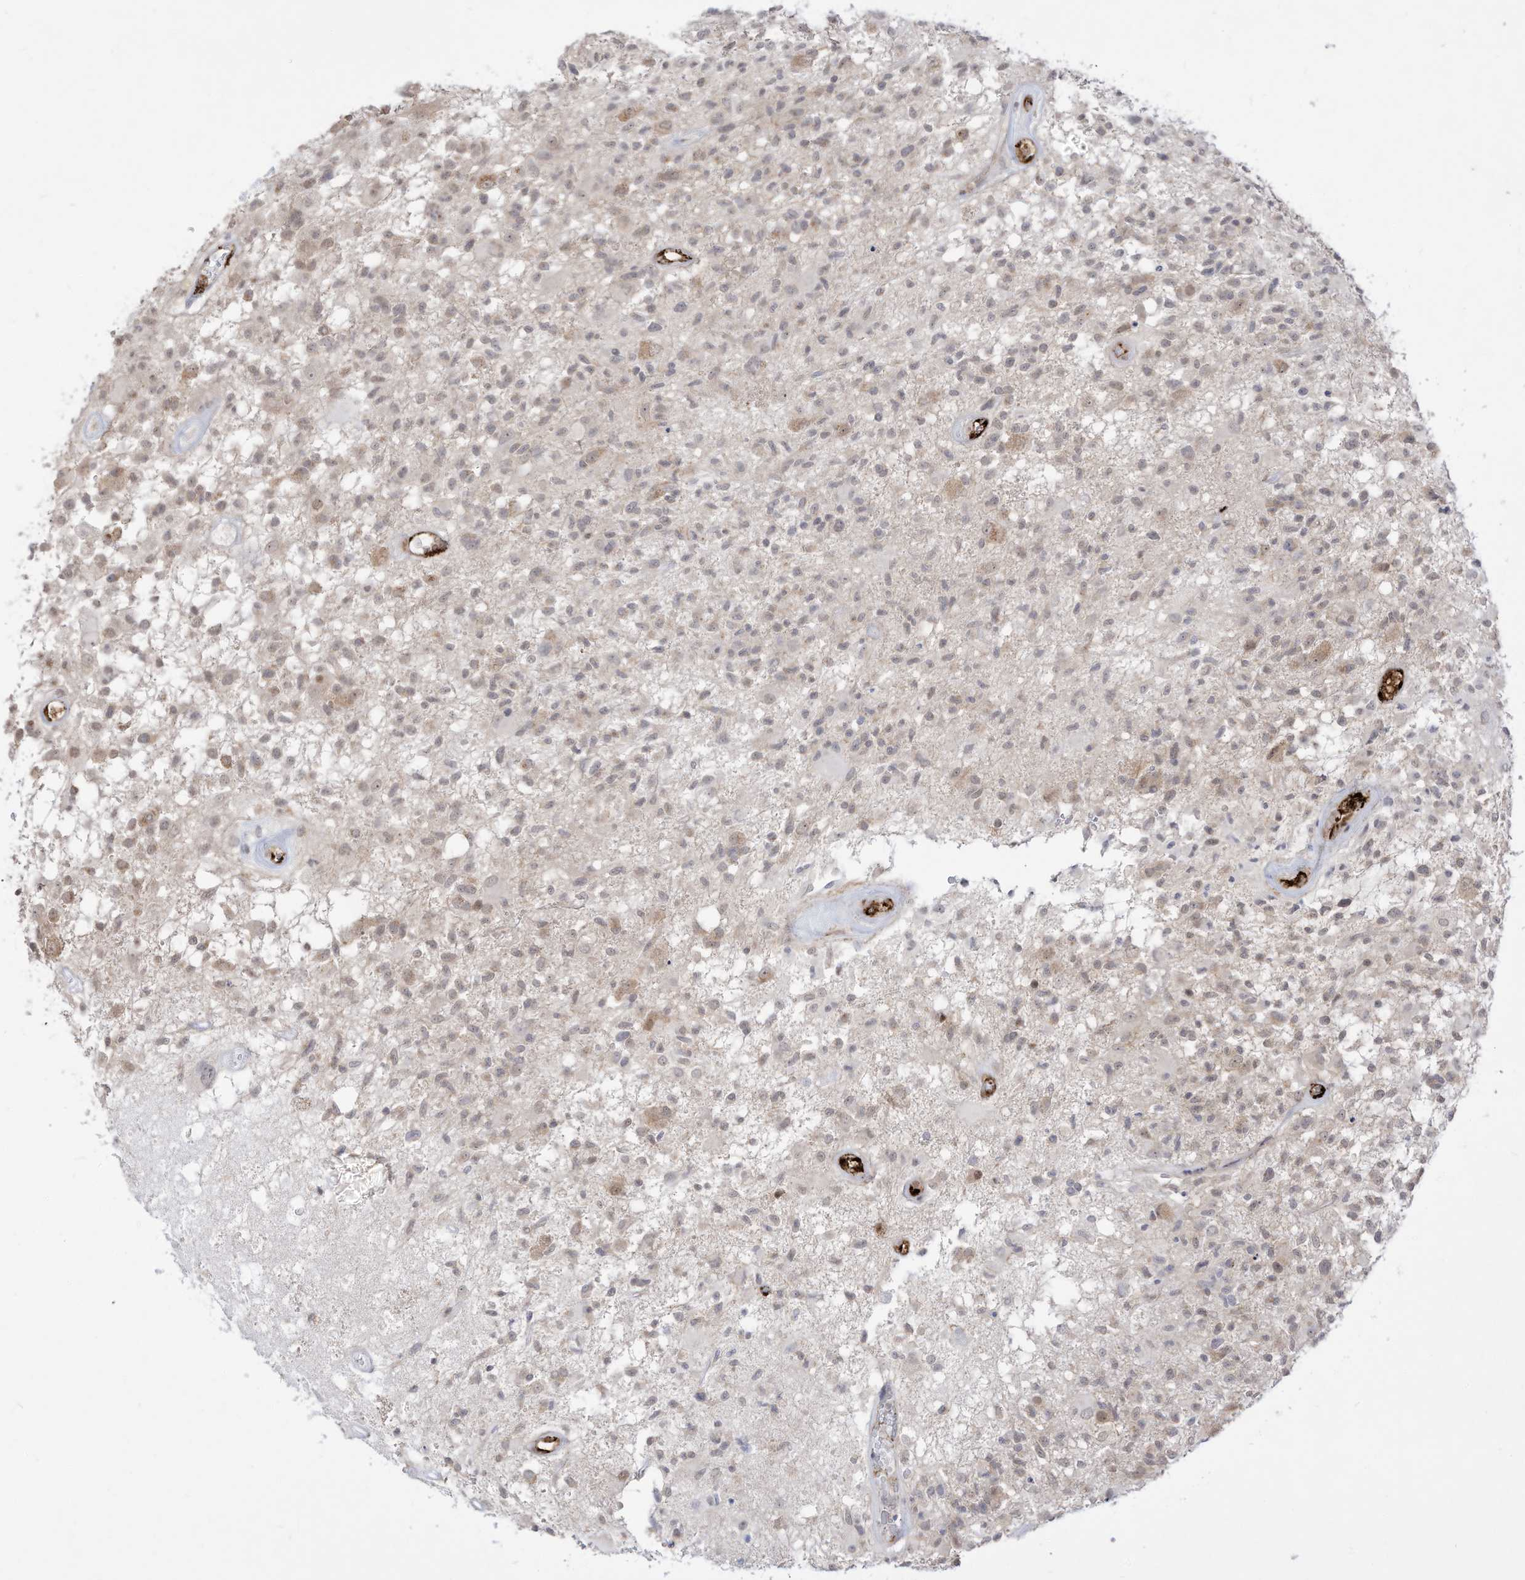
{"staining": {"intensity": "moderate", "quantity": "<25%", "location": "cytoplasmic/membranous"}, "tissue": "glioma", "cell_type": "Tumor cells", "image_type": "cancer", "snomed": [{"axis": "morphology", "description": "Glioma, malignant, High grade"}, {"axis": "morphology", "description": "Glioblastoma, NOS"}, {"axis": "topography", "description": "Brain"}], "caption": "Immunohistochemical staining of glioblastoma reveals low levels of moderate cytoplasmic/membranous protein positivity in about <25% of tumor cells.", "gene": "ZGRF1", "patient": {"sex": "male", "age": 60}}